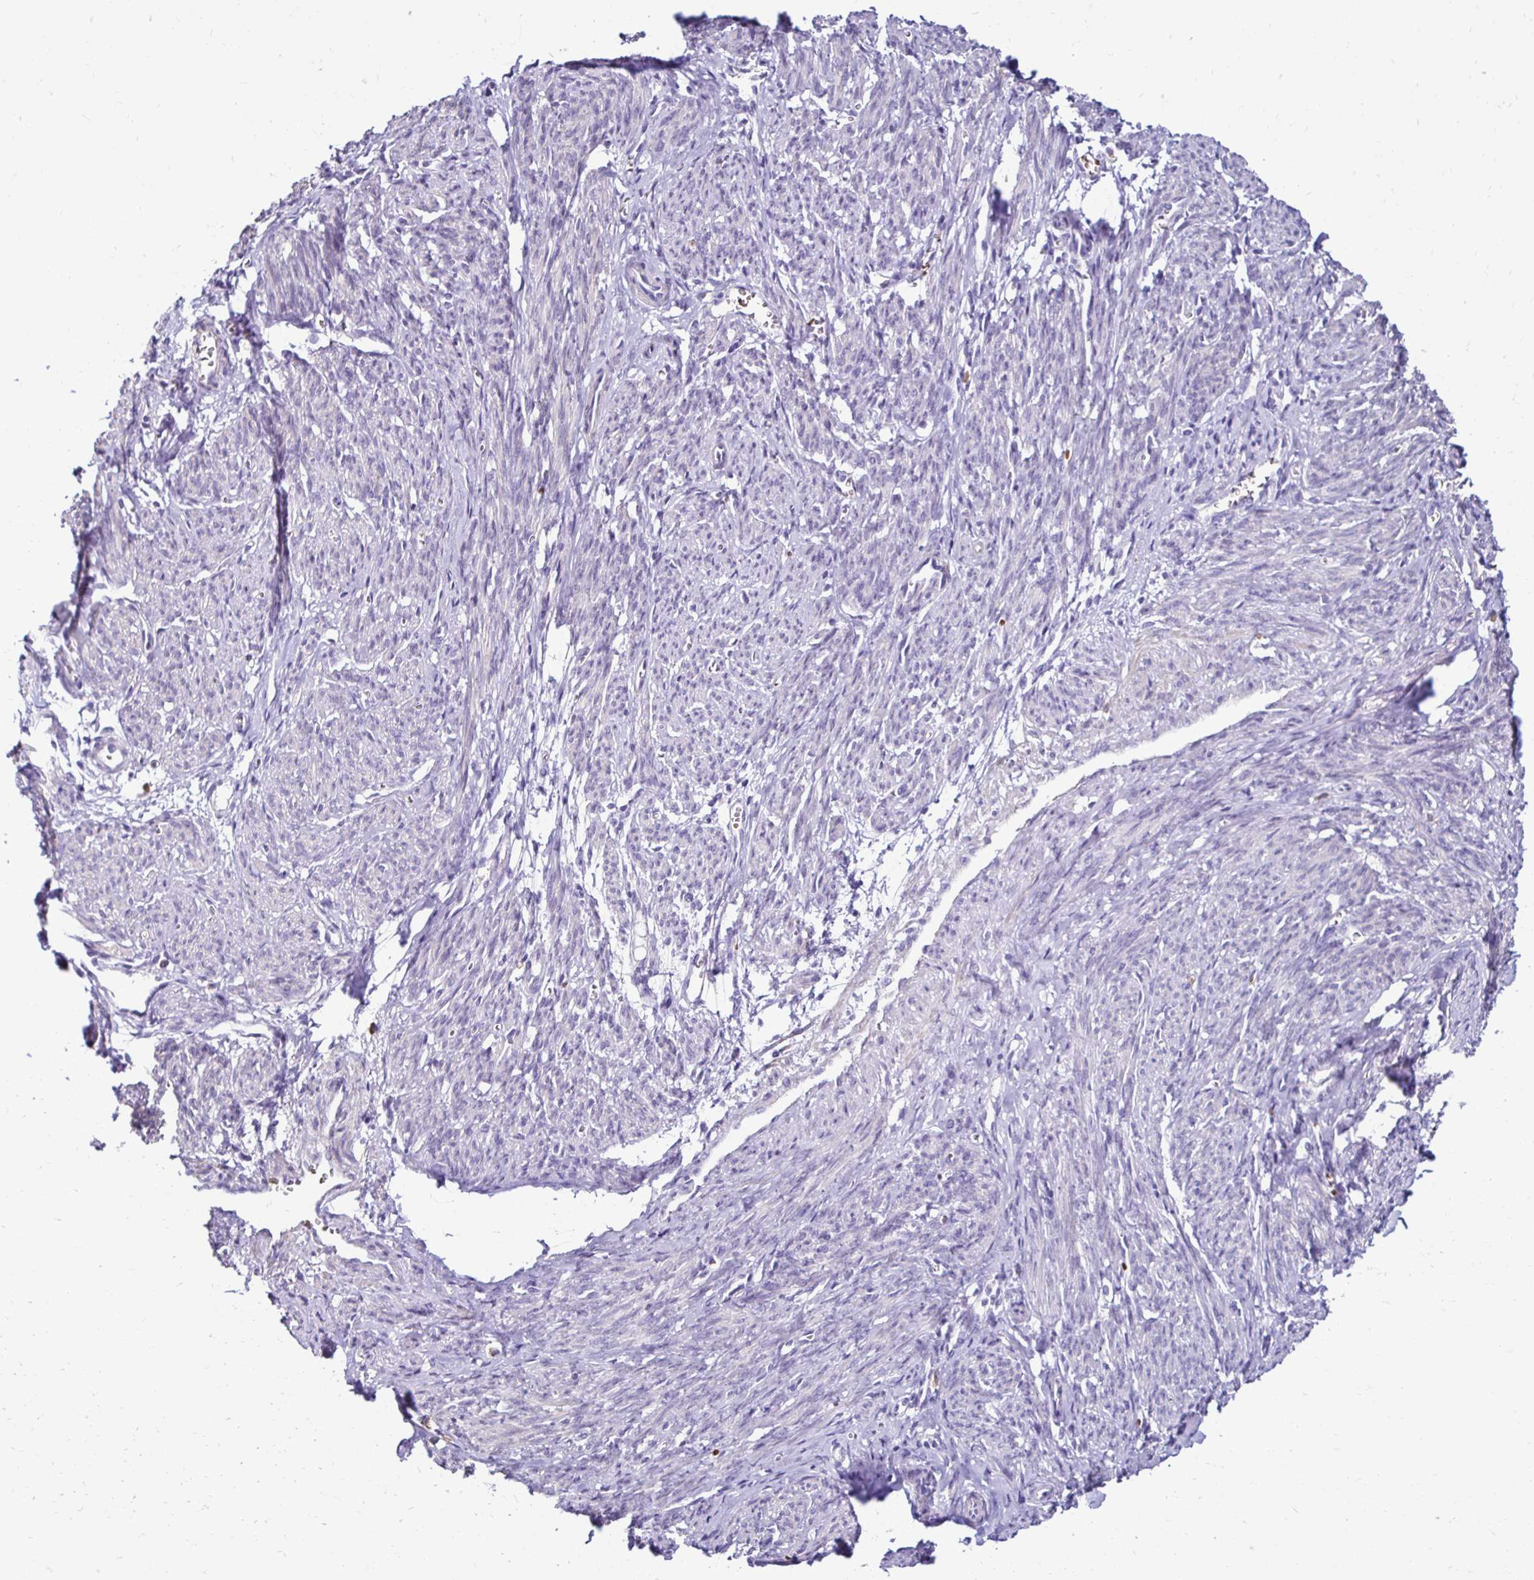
{"staining": {"intensity": "negative", "quantity": "none", "location": "none"}, "tissue": "smooth muscle", "cell_type": "Smooth muscle cells", "image_type": "normal", "snomed": [{"axis": "morphology", "description": "Normal tissue, NOS"}, {"axis": "topography", "description": "Smooth muscle"}], "caption": "A high-resolution micrograph shows immunohistochemistry staining of normal smooth muscle, which shows no significant staining in smooth muscle cells.", "gene": "RHBDL3", "patient": {"sex": "female", "age": 65}}